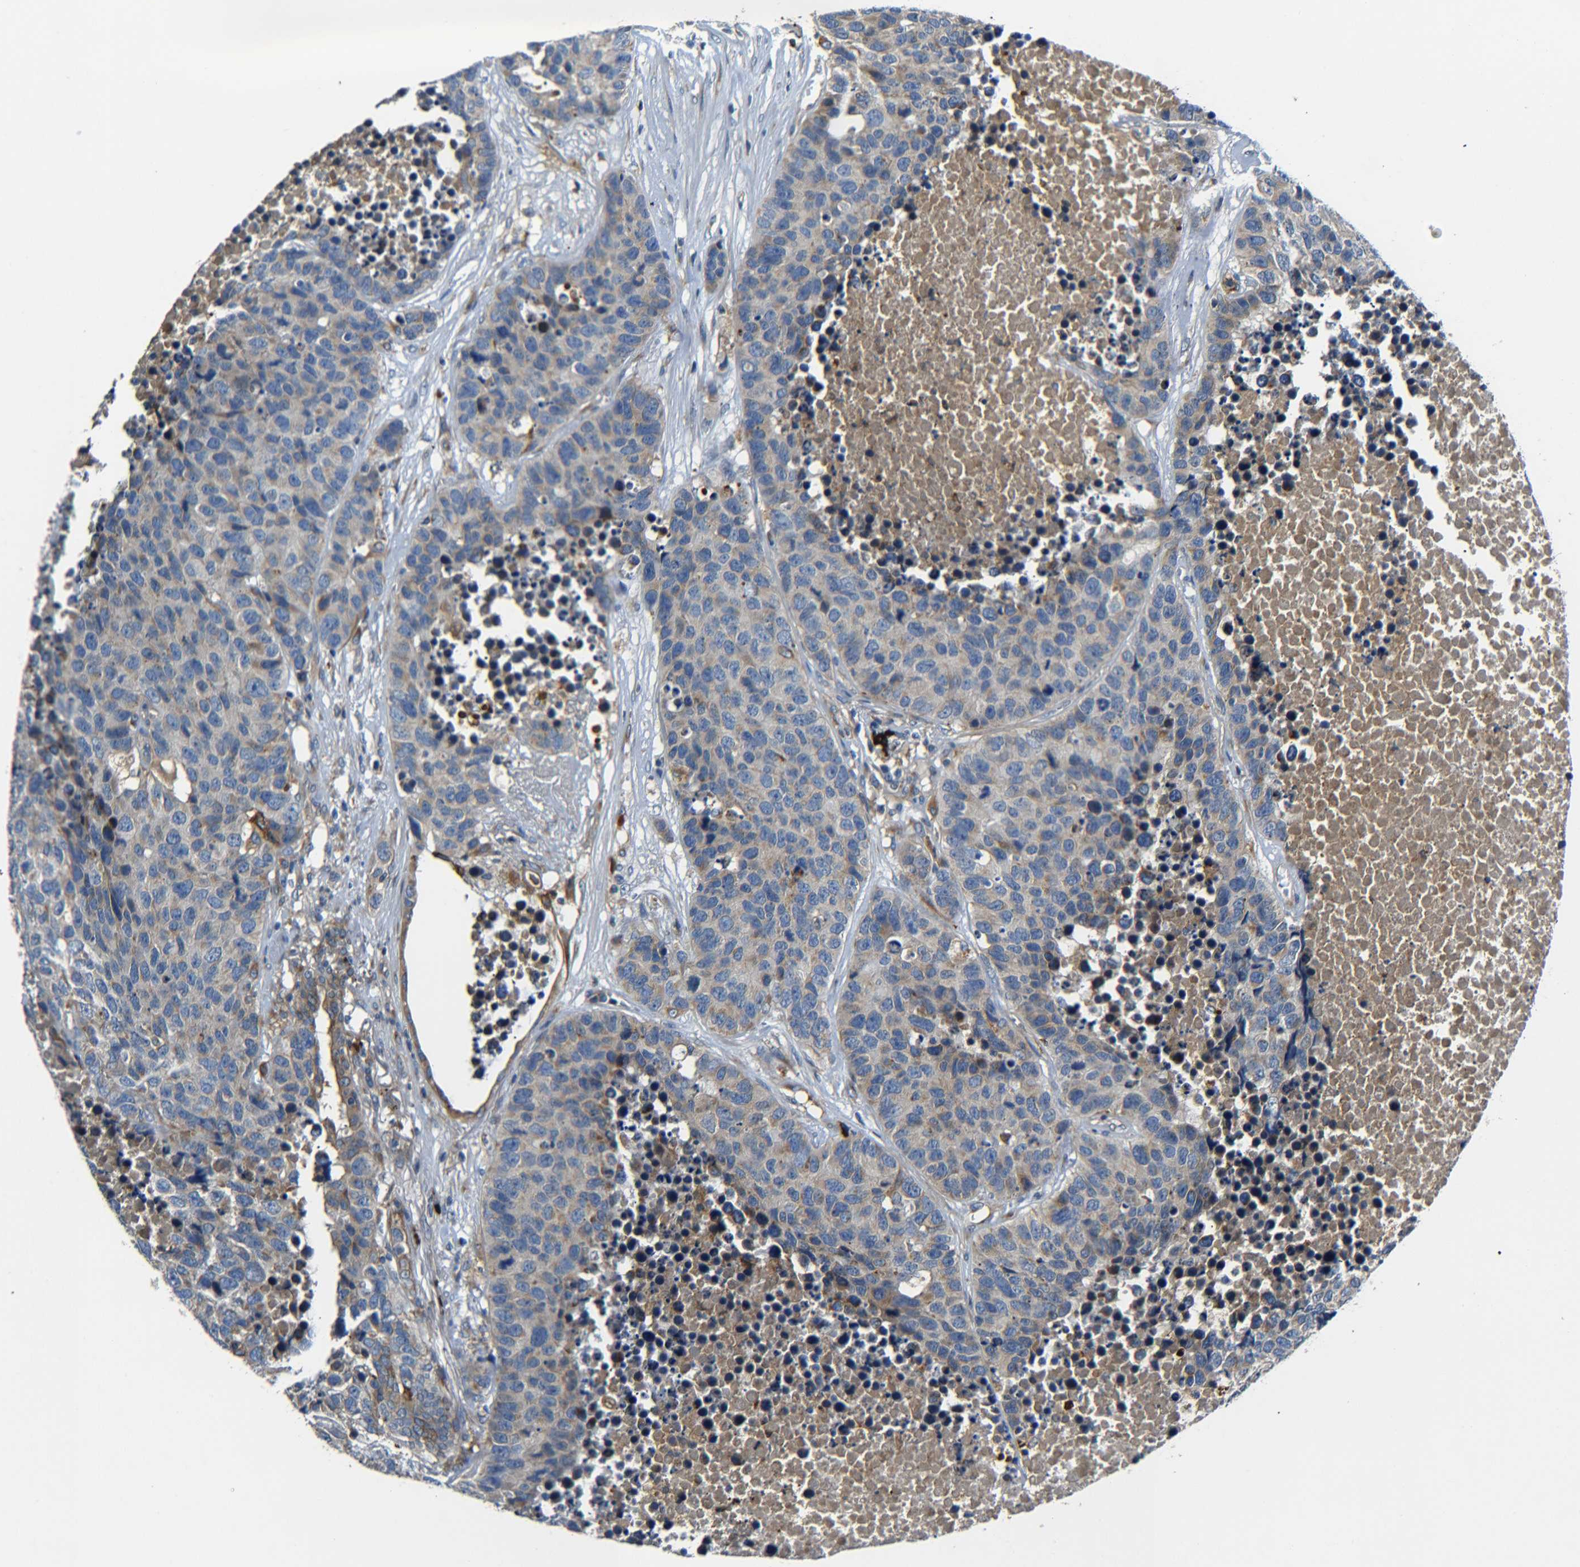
{"staining": {"intensity": "moderate", "quantity": "<25%", "location": "cytoplasmic/membranous"}, "tissue": "carcinoid", "cell_type": "Tumor cells", "image_type": "cancer", "snomed": [{"axis": "morphology", "description": "Carcinoid, malignant, NOS"}, {"axis": "topography", "description": "Lung"}], "caption": "Protein staining of carcinoid tissue displays moderate cytoplasmic/membranous staining in about <25% of tumor cells. Immunohistochemistry (ihc) stains the protein in brown and the nuclei are stained blue.", "gene": "RAB1B", "patient": {"sex": "male", "age": 60}}